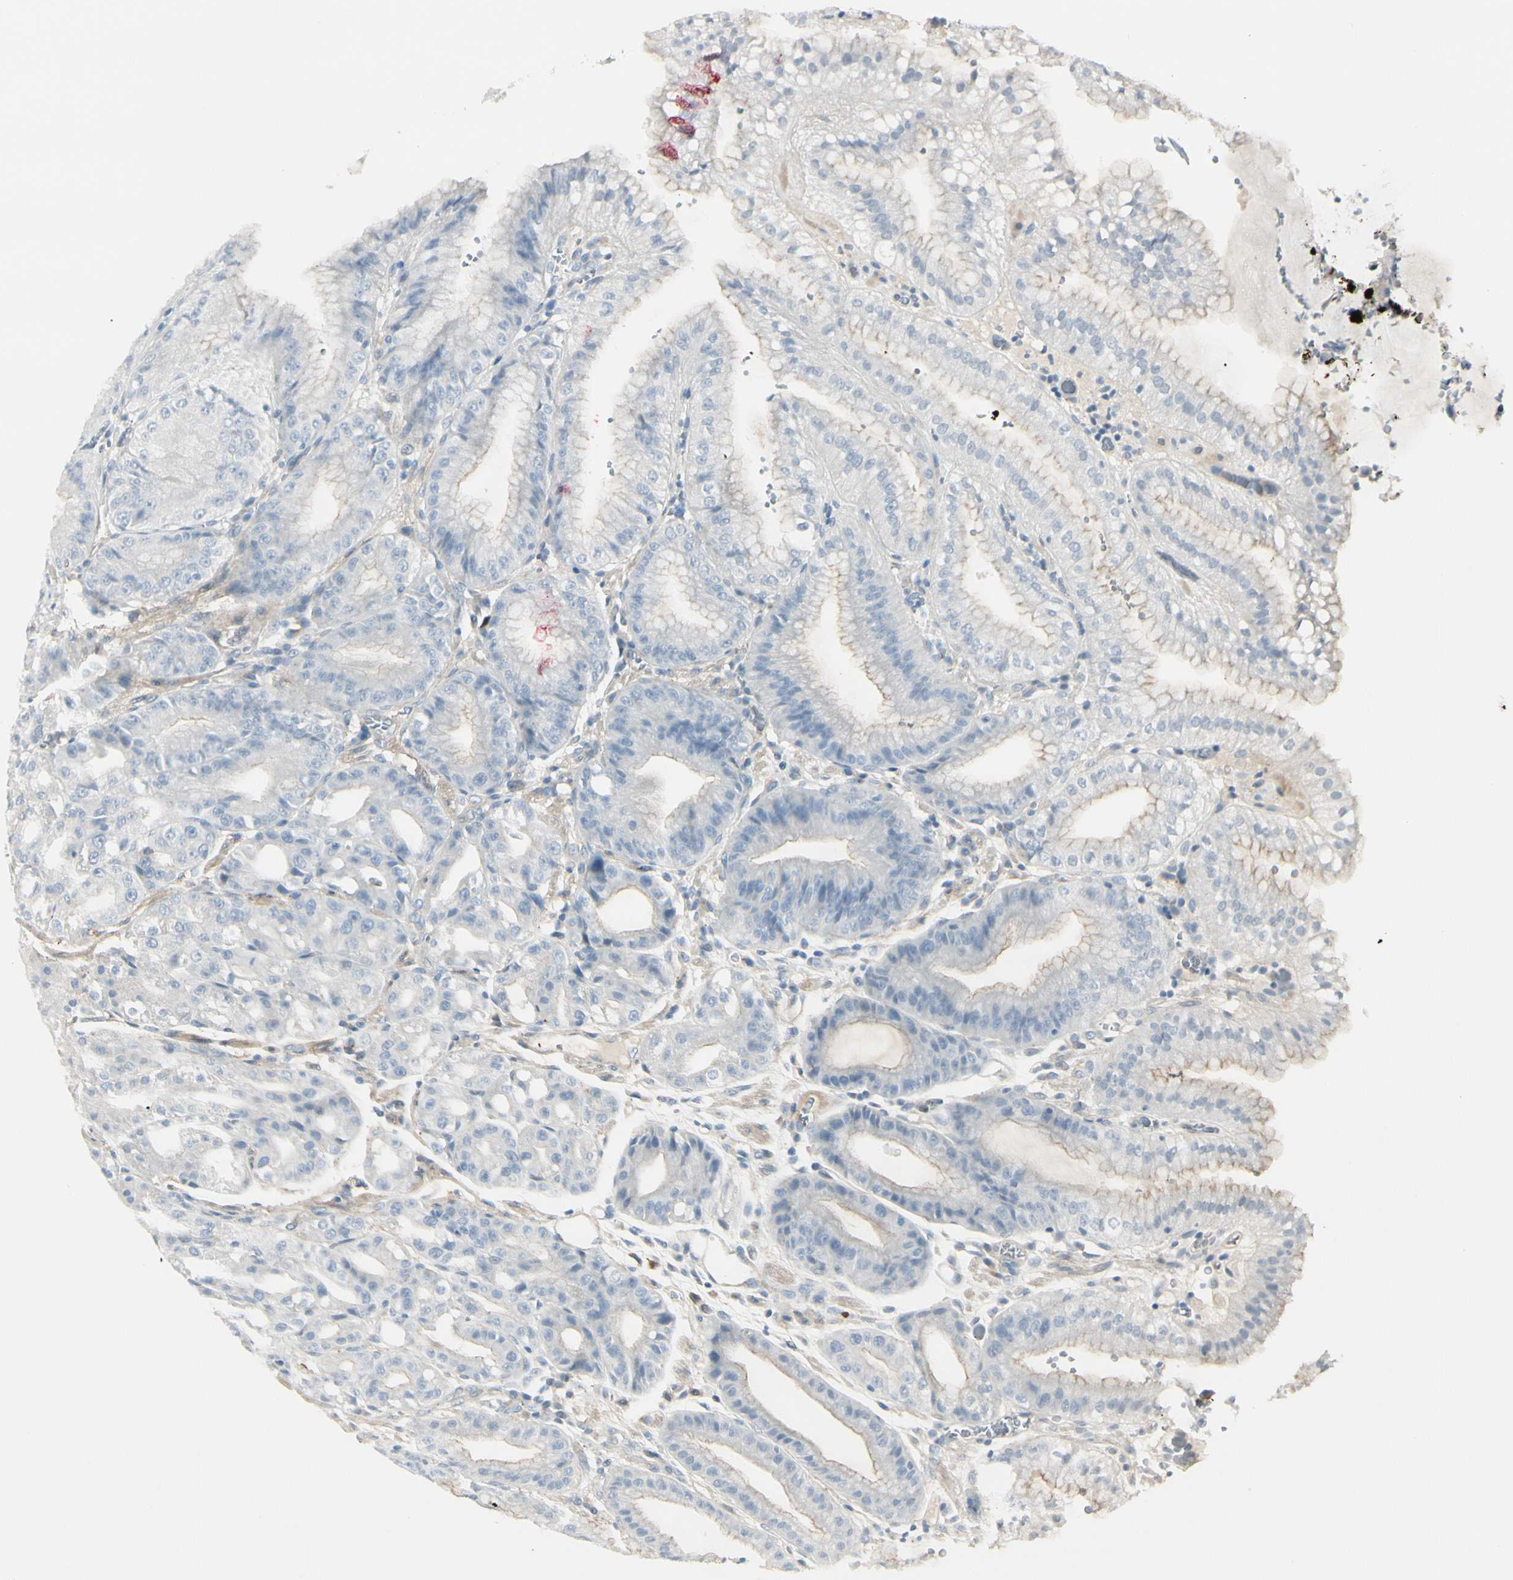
{"staining": {"intensity": "weak", "quantity": "<25%", "location": "cytoplasmic/membranous"}, "tissue": "stomach", "cell_type": "Glandular cells", "image_type": "normal", "snomed": [{"axis": "morphology", "description": "Normal tissue, NOS"}, {"axis": "topography", "description": "Stomach, lower"}], "caption": "IHC image of normal stomach stained for a protein (brown), which reveals no positivity in glandular cells. The staining was performed using DAB to visualize the protein expression in brown, while the nuclei were stained in blue with hematoxylin (Magnification: 20x).", "gene": "CACNA2D1", "patient": {"sex": "male", "age": 71}}